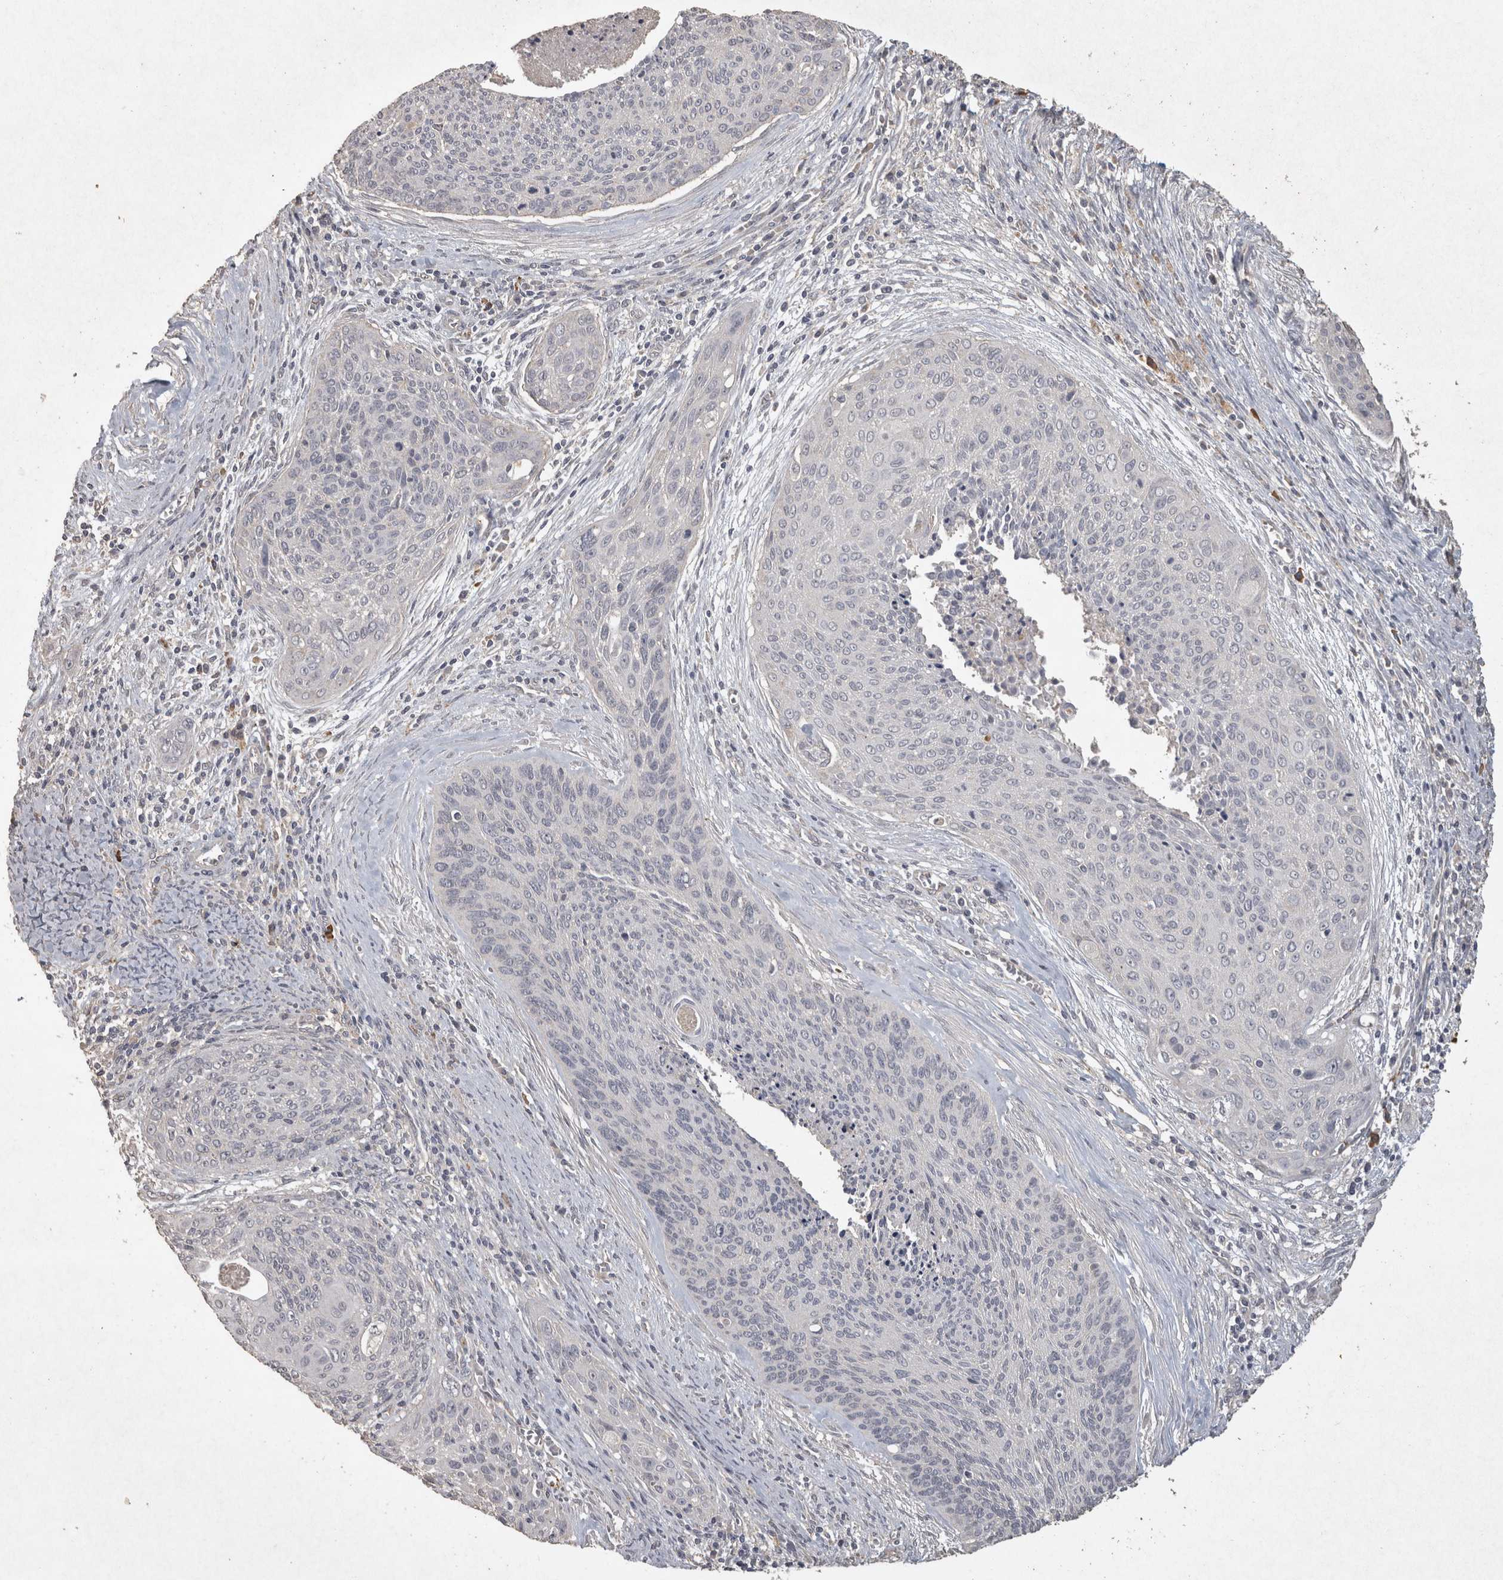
{"staining": {"intensity": "negative", "quantity": "none", "location": "none"}, "tissue": "cervical cancer", "cell_type": "Tumor cells", "image_type": "cancer", "snomed": [{"axis": "morphology", "description": "Squamous cell carcinoma, NOS"}, {"axis": "topography", "description": "Cervix"}], "caption": "Immunohistochemistry (IHC) of cervical cancer displays no expression in tumor cells.", "gene": "OSTN", "patient": {"sex": "female", "age": 55}}